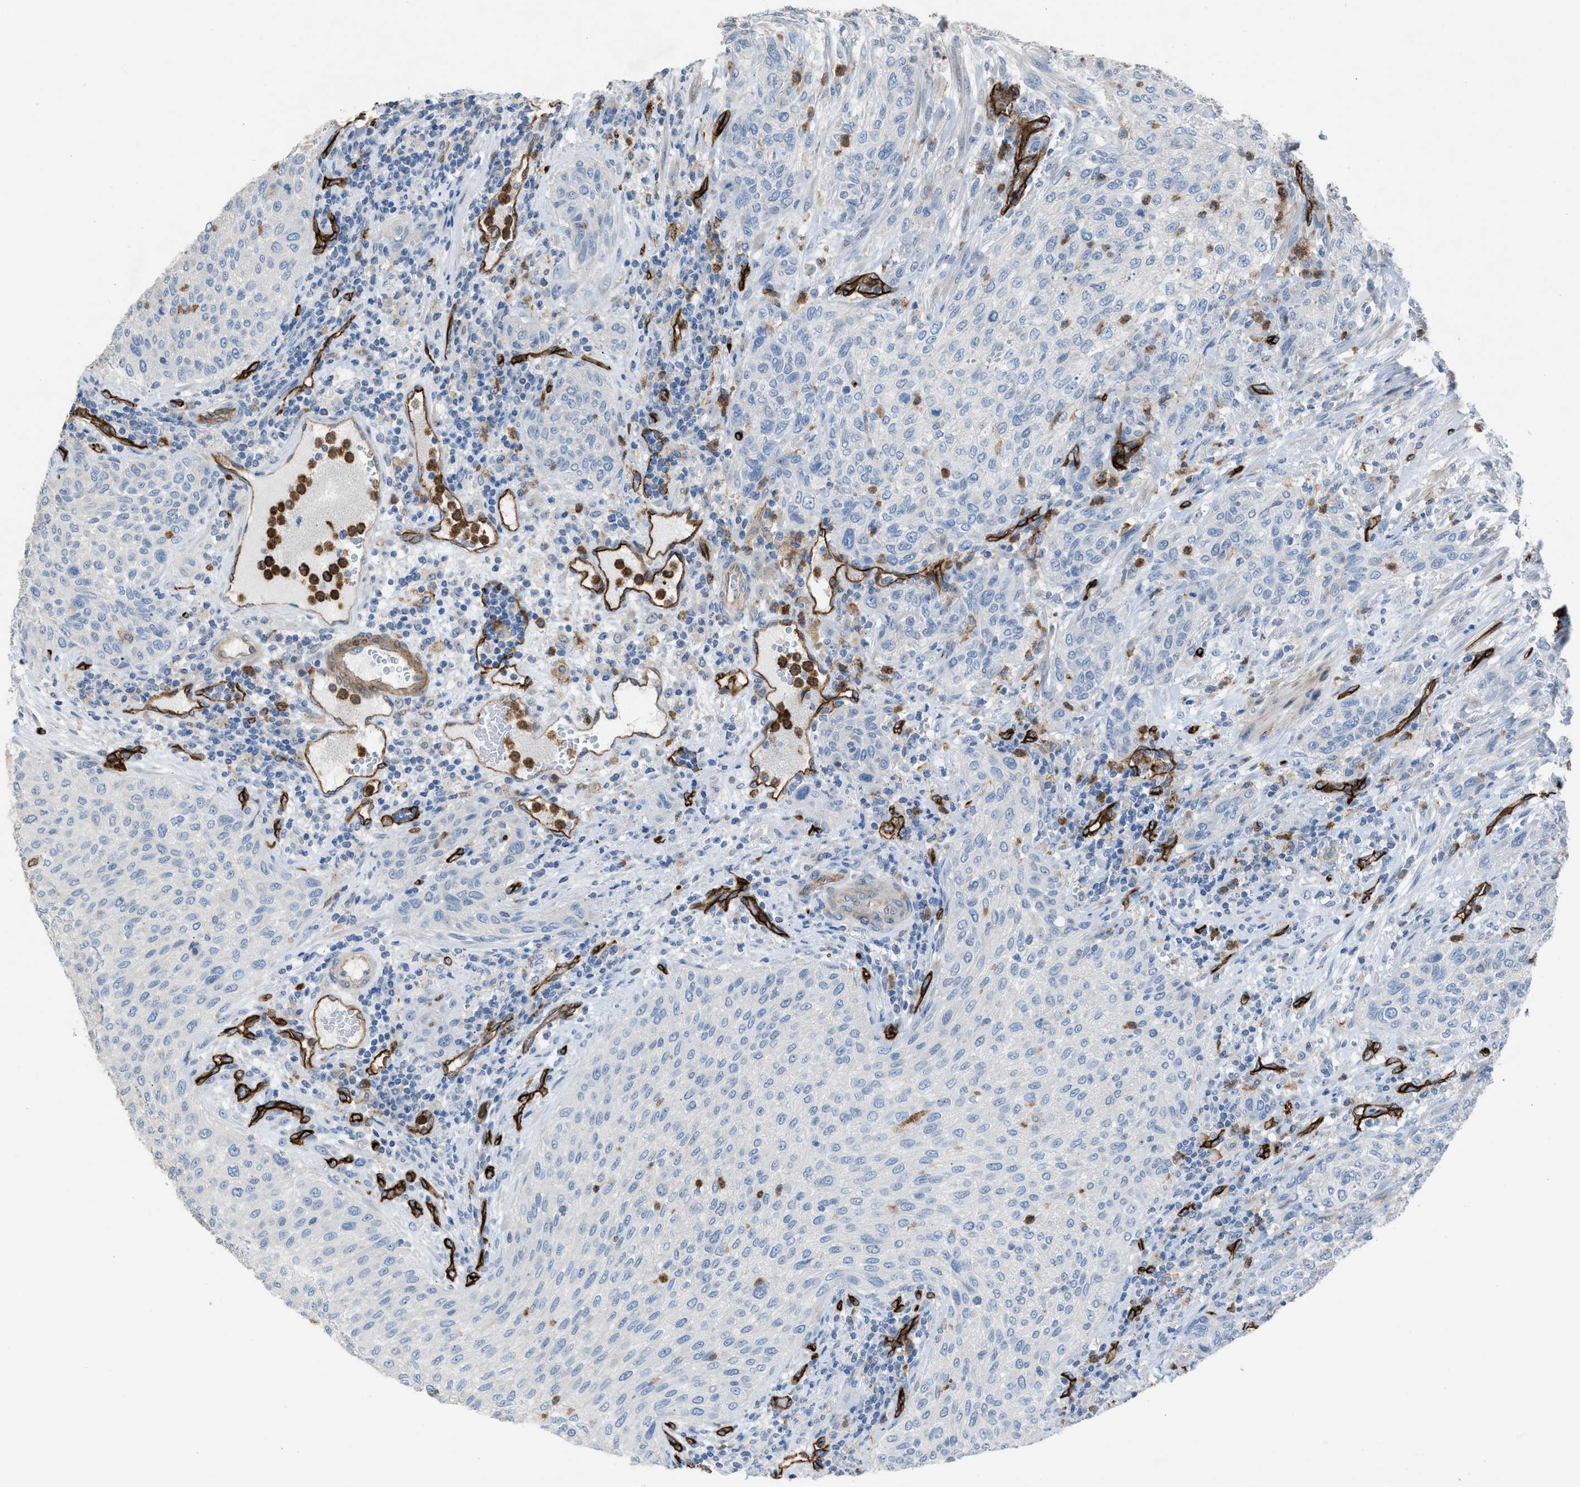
{"staining": {"intensity": "negative", "quantity": "none", "location": "none"}, "tissue": "urothelial cancer", "cell_type": "Tumor cells", "image_type": "cancer", "snomed": [{"axis": "morphology", "description": "Urothelial carcinoma, Low grade"}, {"axis": "morphology", "description": "Urothelial carcinoma, High grade"}, {"axis": "topography", "description": "Urinary bladder"}], "caption": "Protein analysis of urothelial cancer reveals no significant staining in tumor cells. Brightfield microscopy of immunohistochemistry stained with DAB (brown) and hematoxylin (blue), captured at high magnification.", "gene": "DYSF", "patient": {"sex": "male", "age": 35}}